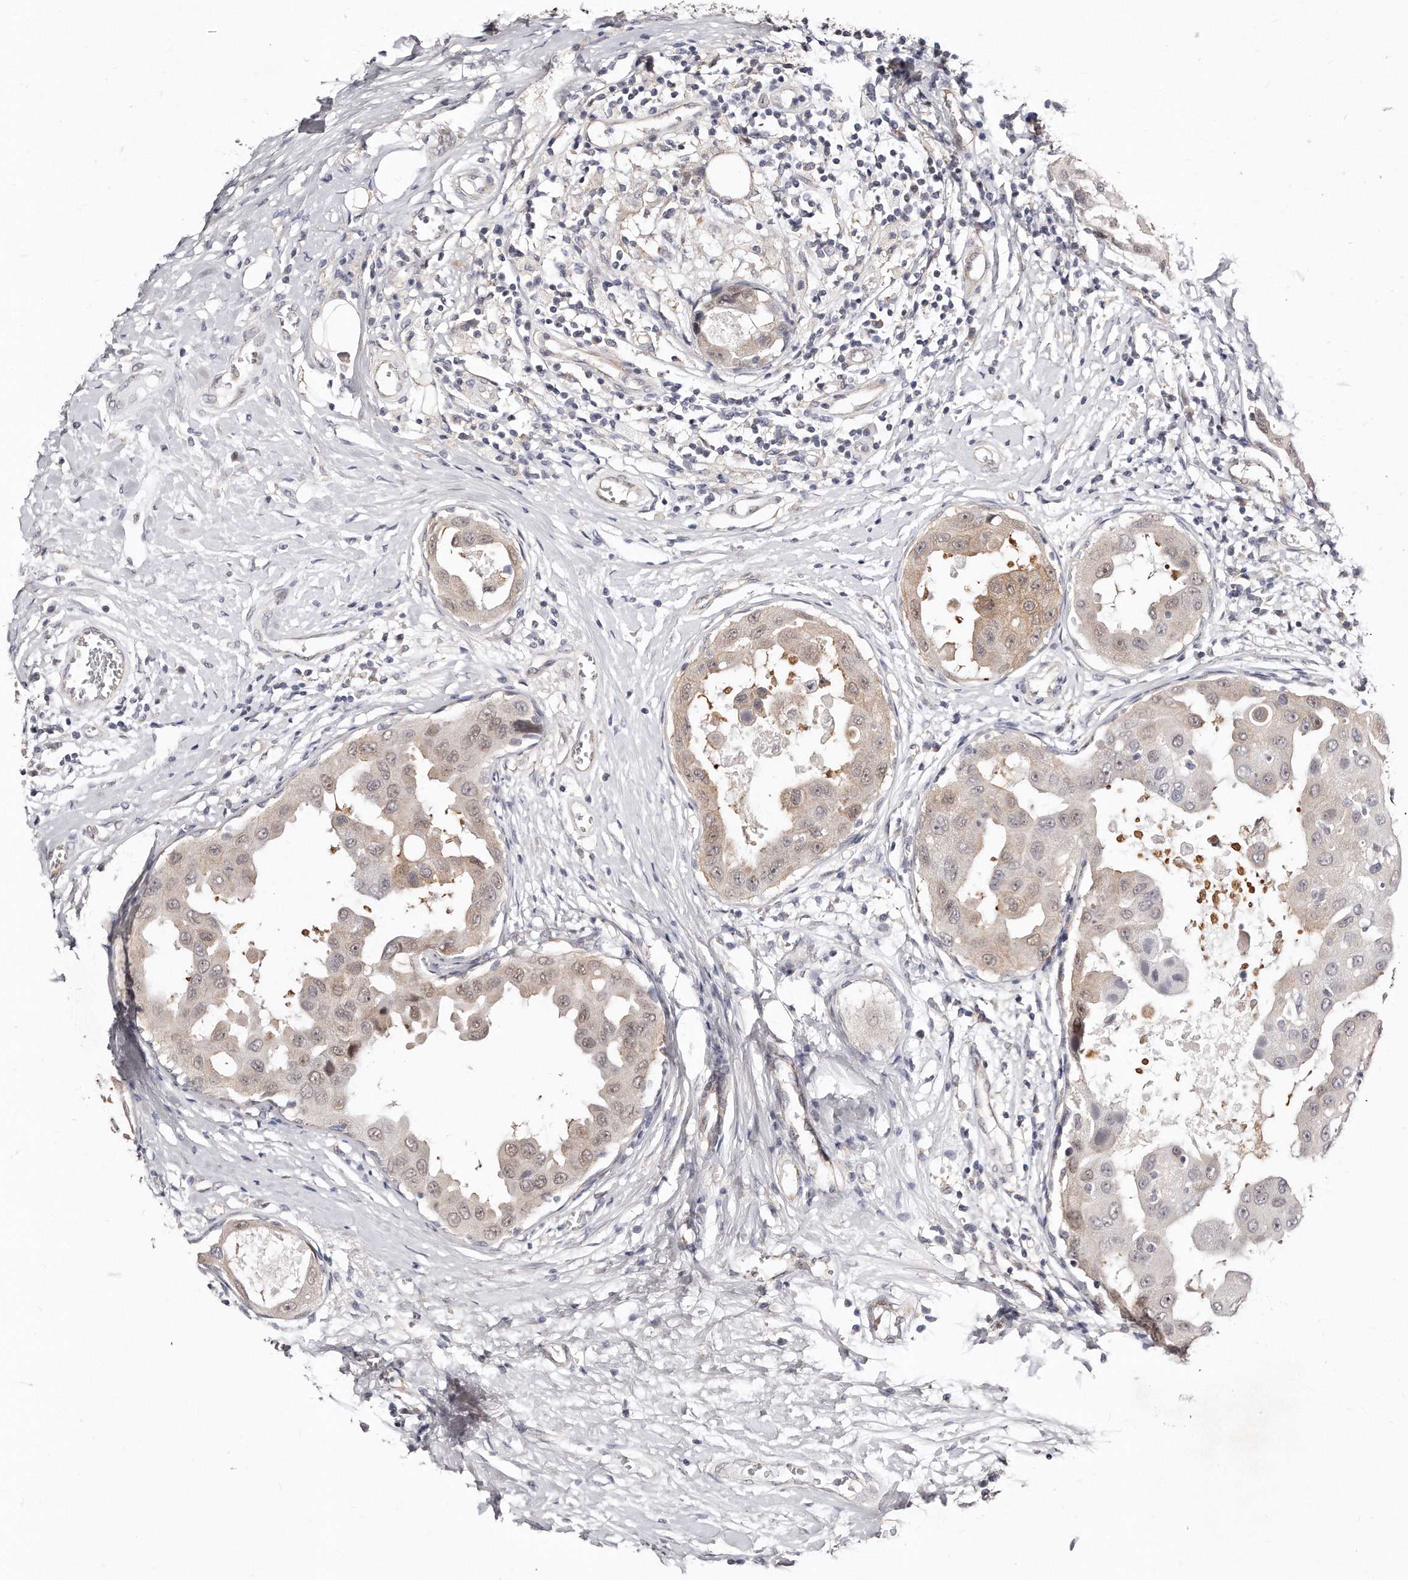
{"staining": {"intensity": "weak", "quantity": "25%-75%", "location": "nuclear"}, "tissue": "breast cancer", "cell_type": "Tumor cells", "image_type": "cancer", "snomed": [{"axis": "morphology", "description": "Duct carcinoma"}, {"axis": "topography", "description": "Breast"}], "caption": "IHC of human invasive ductal carcinoma (breast) demonstrates low levels of weak nuclear staining in approximately 25%-75% of tumor cells. (DAB IHC, brown staining for protein, blue staining for nuclei).", "gene": "CASZ1", "patient": {"sex": "female", "age": 27}}